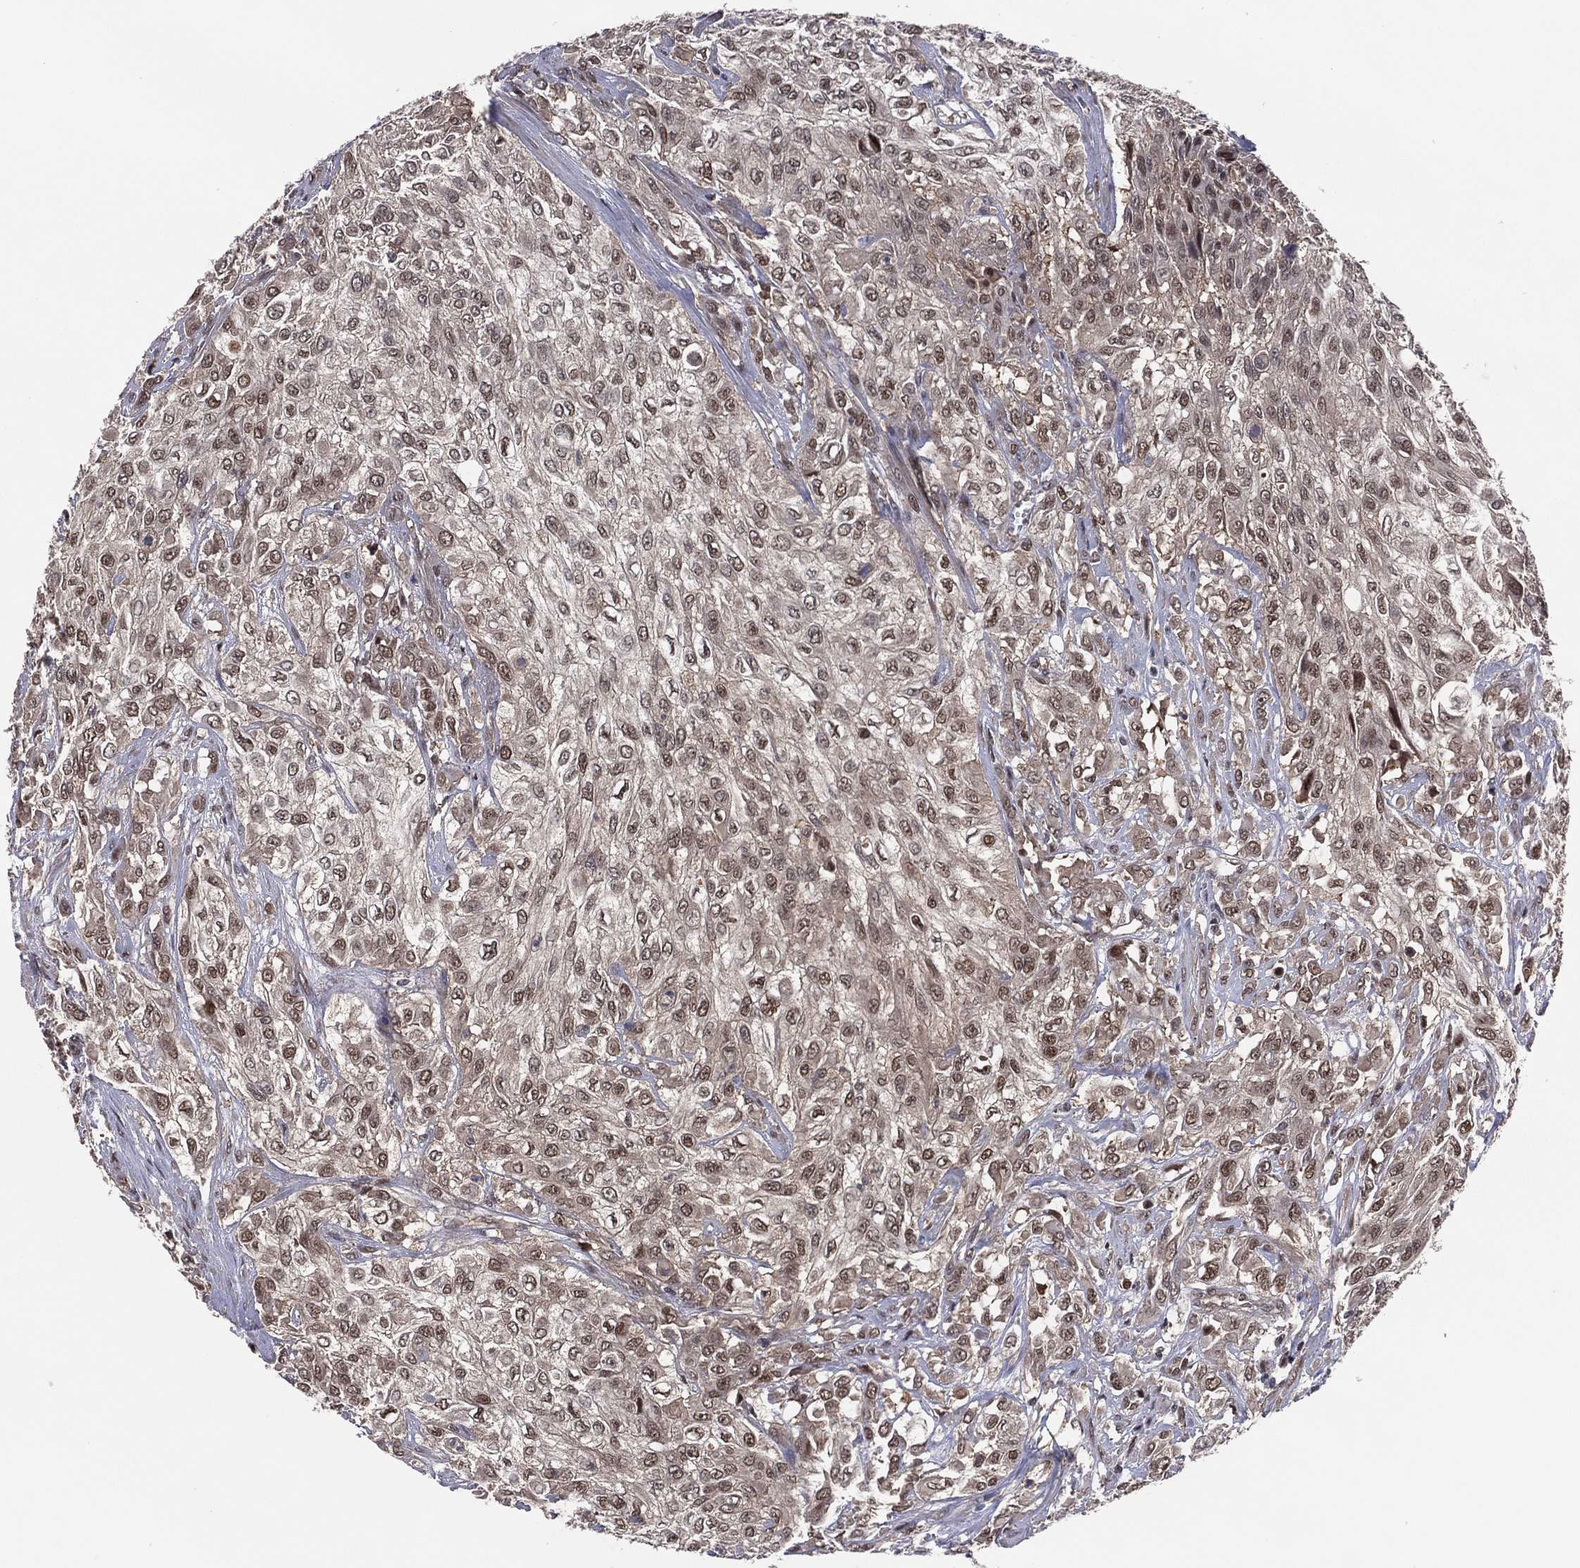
{"staining": {"intensity": "moderate", "quantity": "25%-75%", "location": "cytoplasmic/membranous,nuclear"}, "tissue": "urothelial cancer", "cell_type": "Tumor cells", "image_type": "cancer", "snomed": [{"axis": "morphology", "description": "Urothelial carcinoma, High grade"}, {"axis": "topography", "description": "Urinary bladder"}], "caption": "Immunohistochemical staining of human urothelial carcinoma (high-grade) displays moderate cytoplasmic/membranous and nuclear protein positivity in approximately 25%-75% of tumor cells. Nuclei are stained in blue.", "gene": "ICOSLG", "patient": {"sex": "male", "age": 57}}